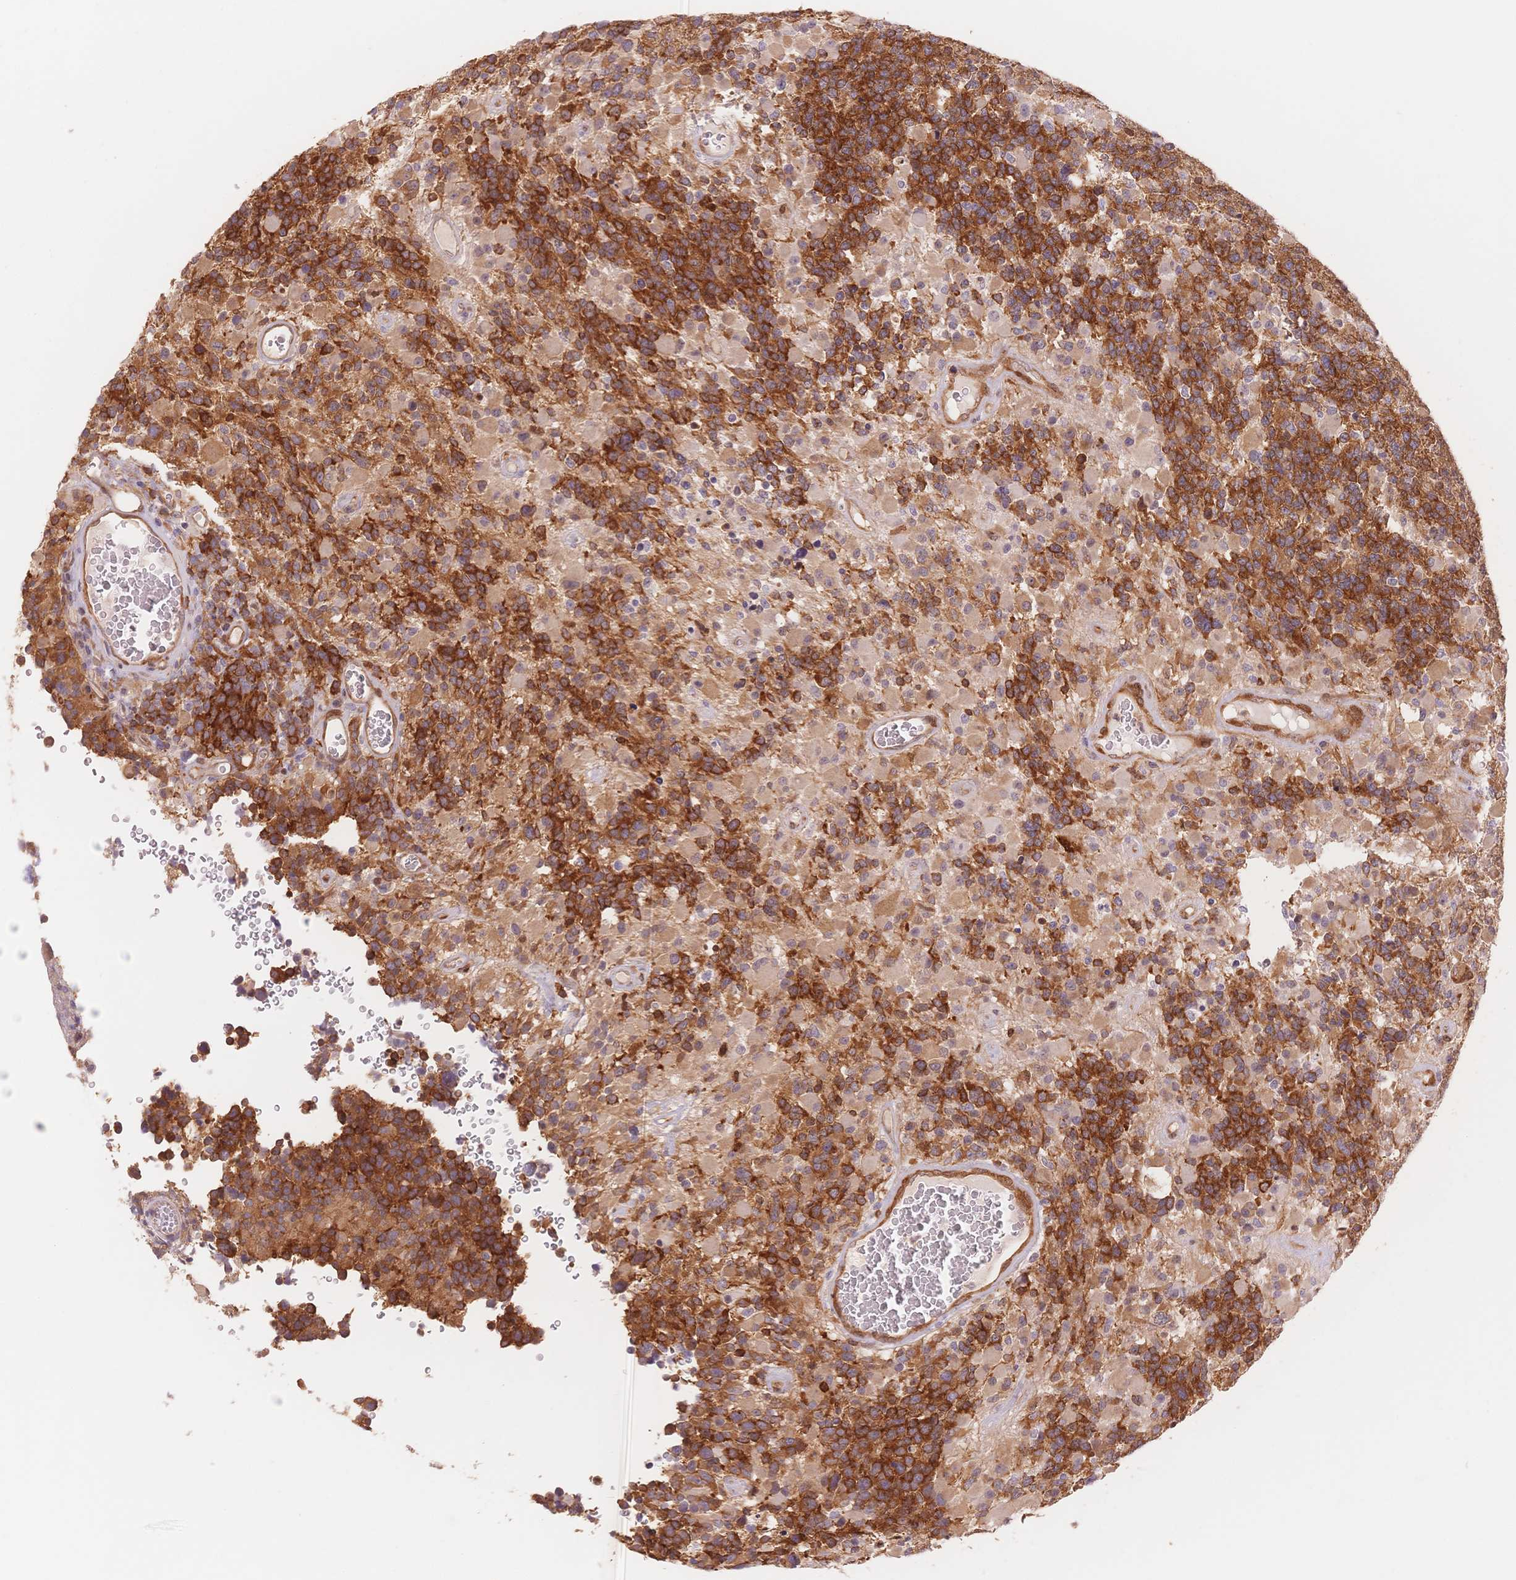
{"staining": {"intensity": "strong", "quantity": "25%-75%", "location": "cytoplasmic/membranous"}, "tissue": "glioma", "cell_type": "Tumor cells", "image_type": "cancer", "snomed": [{"axis": "morphology", "description": "Glioma, malignant, High grade"}, {"axis": "topography", "description": "Brain"}], "caption": "This image exhibits glioma stained with immunohistochemistry to label a protein in brown. The cytoplasmic/membranous of tumor cells show strong positivity for the protein. Nuclei are counter-stained blue.", "gene": "STK39", "patient": {"sex": "female", "age": 40}}